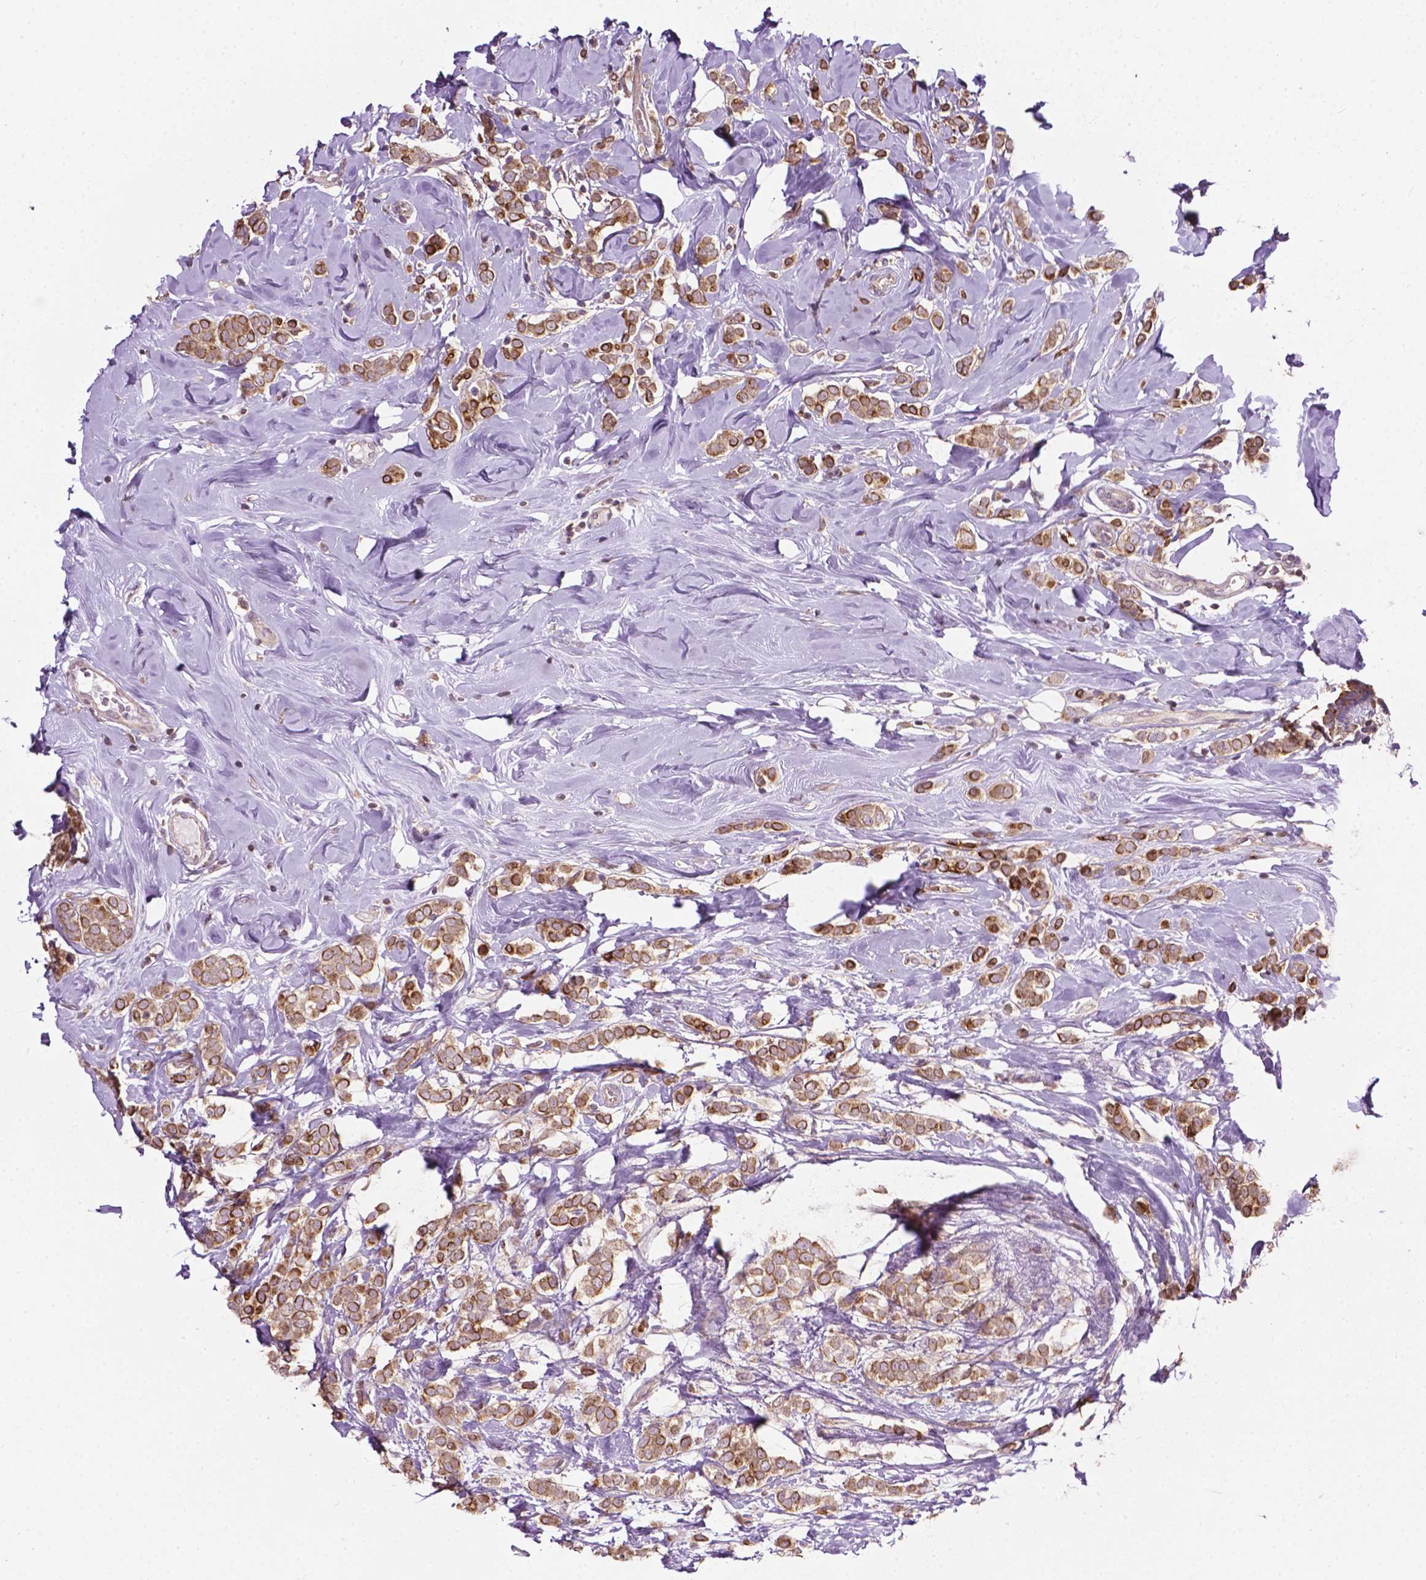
{"staining": {"intensity": "strong", "quantity": ">75%", "location": "cytoplasmic/membranous"}, "tissue": "breast cancer", "cell_type": "Tumor cells", "image_type": "cancer", "snomed": [{"axis": "morphology", "description": "Lobular carcinoma"}, {"axis": "topography", "description": "Breast"}], "caption": "Protein analysis of breast cancer (lobular carcinoma) tissue displays strong cytoplasmic/membranous positivity in approximately >75% of tumor cells. Using DAB (brown) and hematoxylin (blue) stains, captured at high magnification using brightfield microscopy.", "gene": "MZT1", "patient": {"sex": "female", "age": 49}}